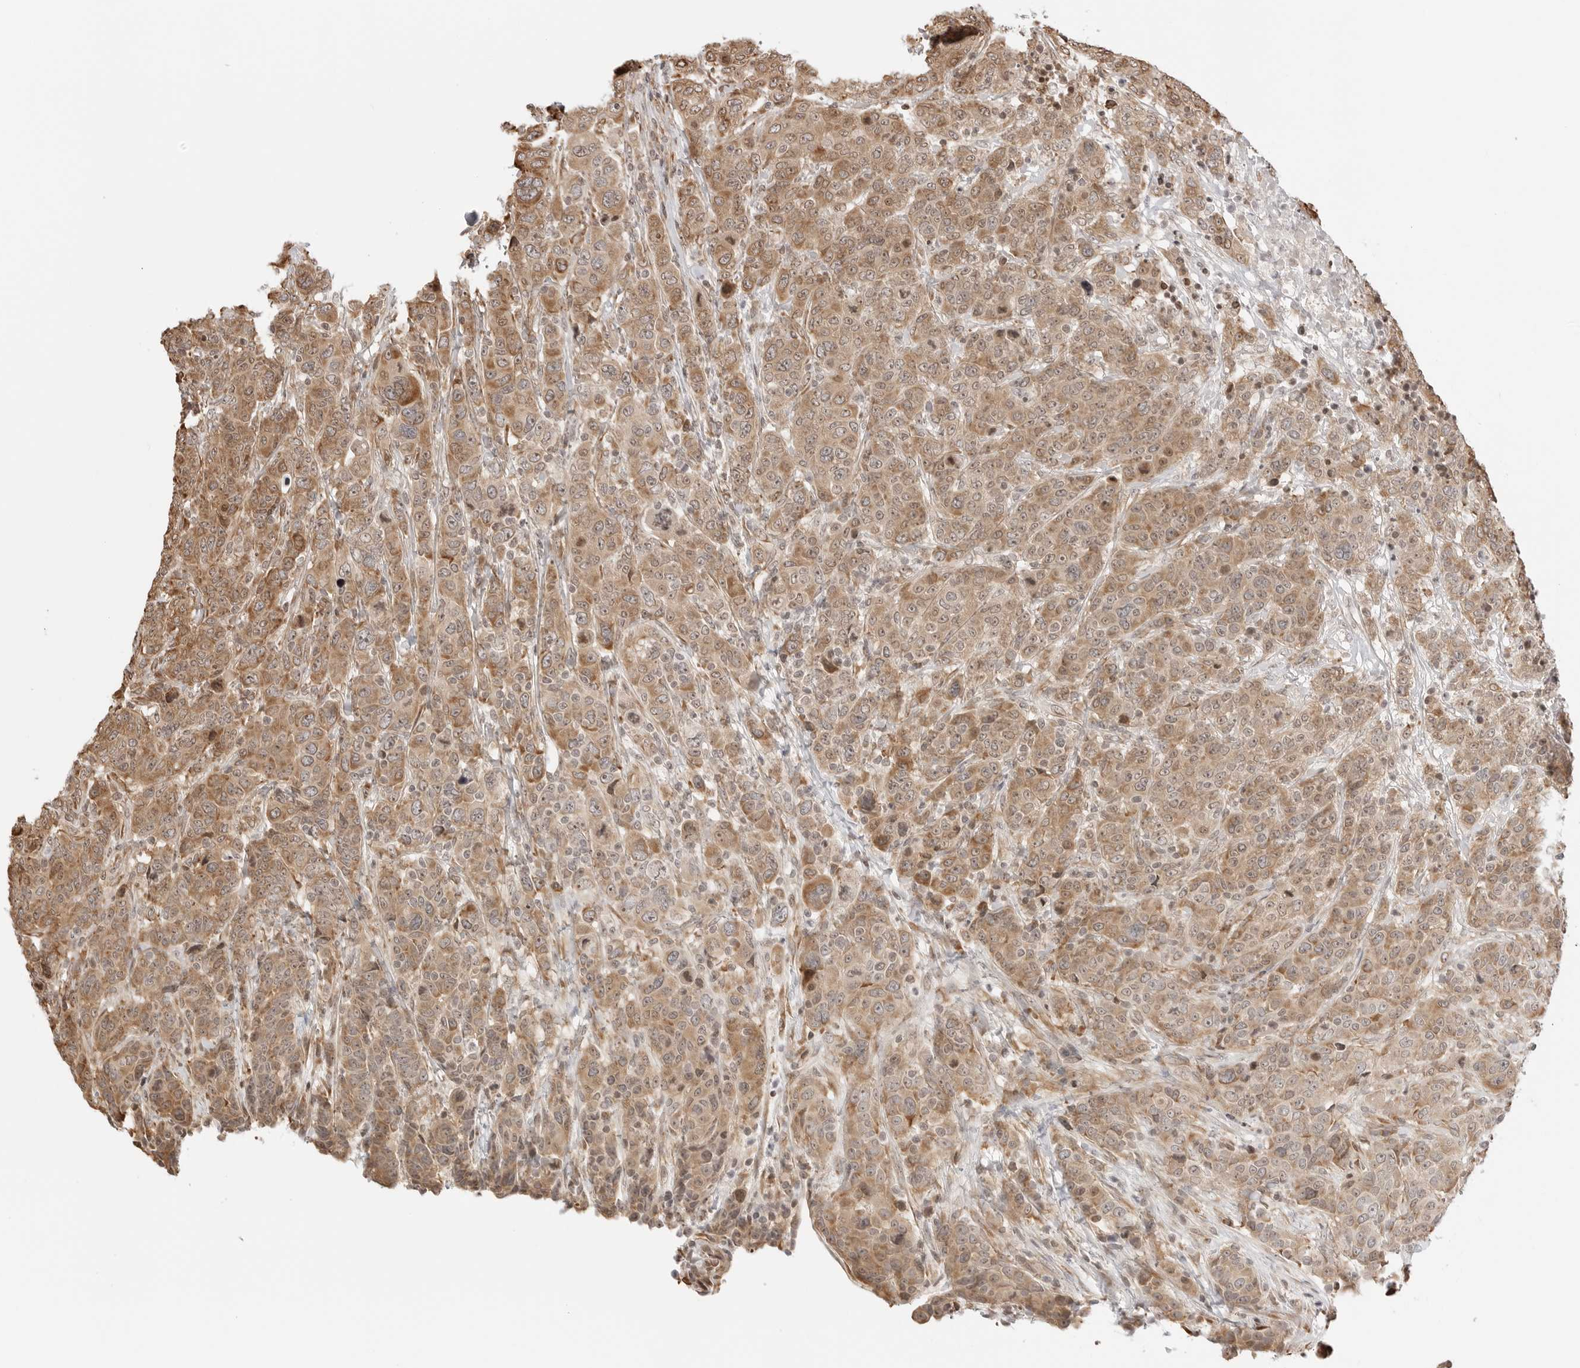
{"staining": {"intensity": "moderate", "quantity": ">75%", "location": "cytoplasmic/membranous,nuclear"}, "tissue": "breast cancer", "cell_type": "Tumor cells", "image_type": "cancer", "snomed": [{"axis": "morphology", "description": "Duct carcinoma"}, {"axis": "topography", "description": "Breast"}], "caption": "IHC photomicrograph of neoplastic tissue: breast cancer stained using immunohistochemistry (IHC) shows medium levels of moderate protein expression localized specifically in the cytoplasmic/membranous and nuclear of tumor cells, appearing as a cytoplasmic/membranous and nuclear brown color.", "gene": "FKBP14", "patient": {"sex": "female", "age": 37}}